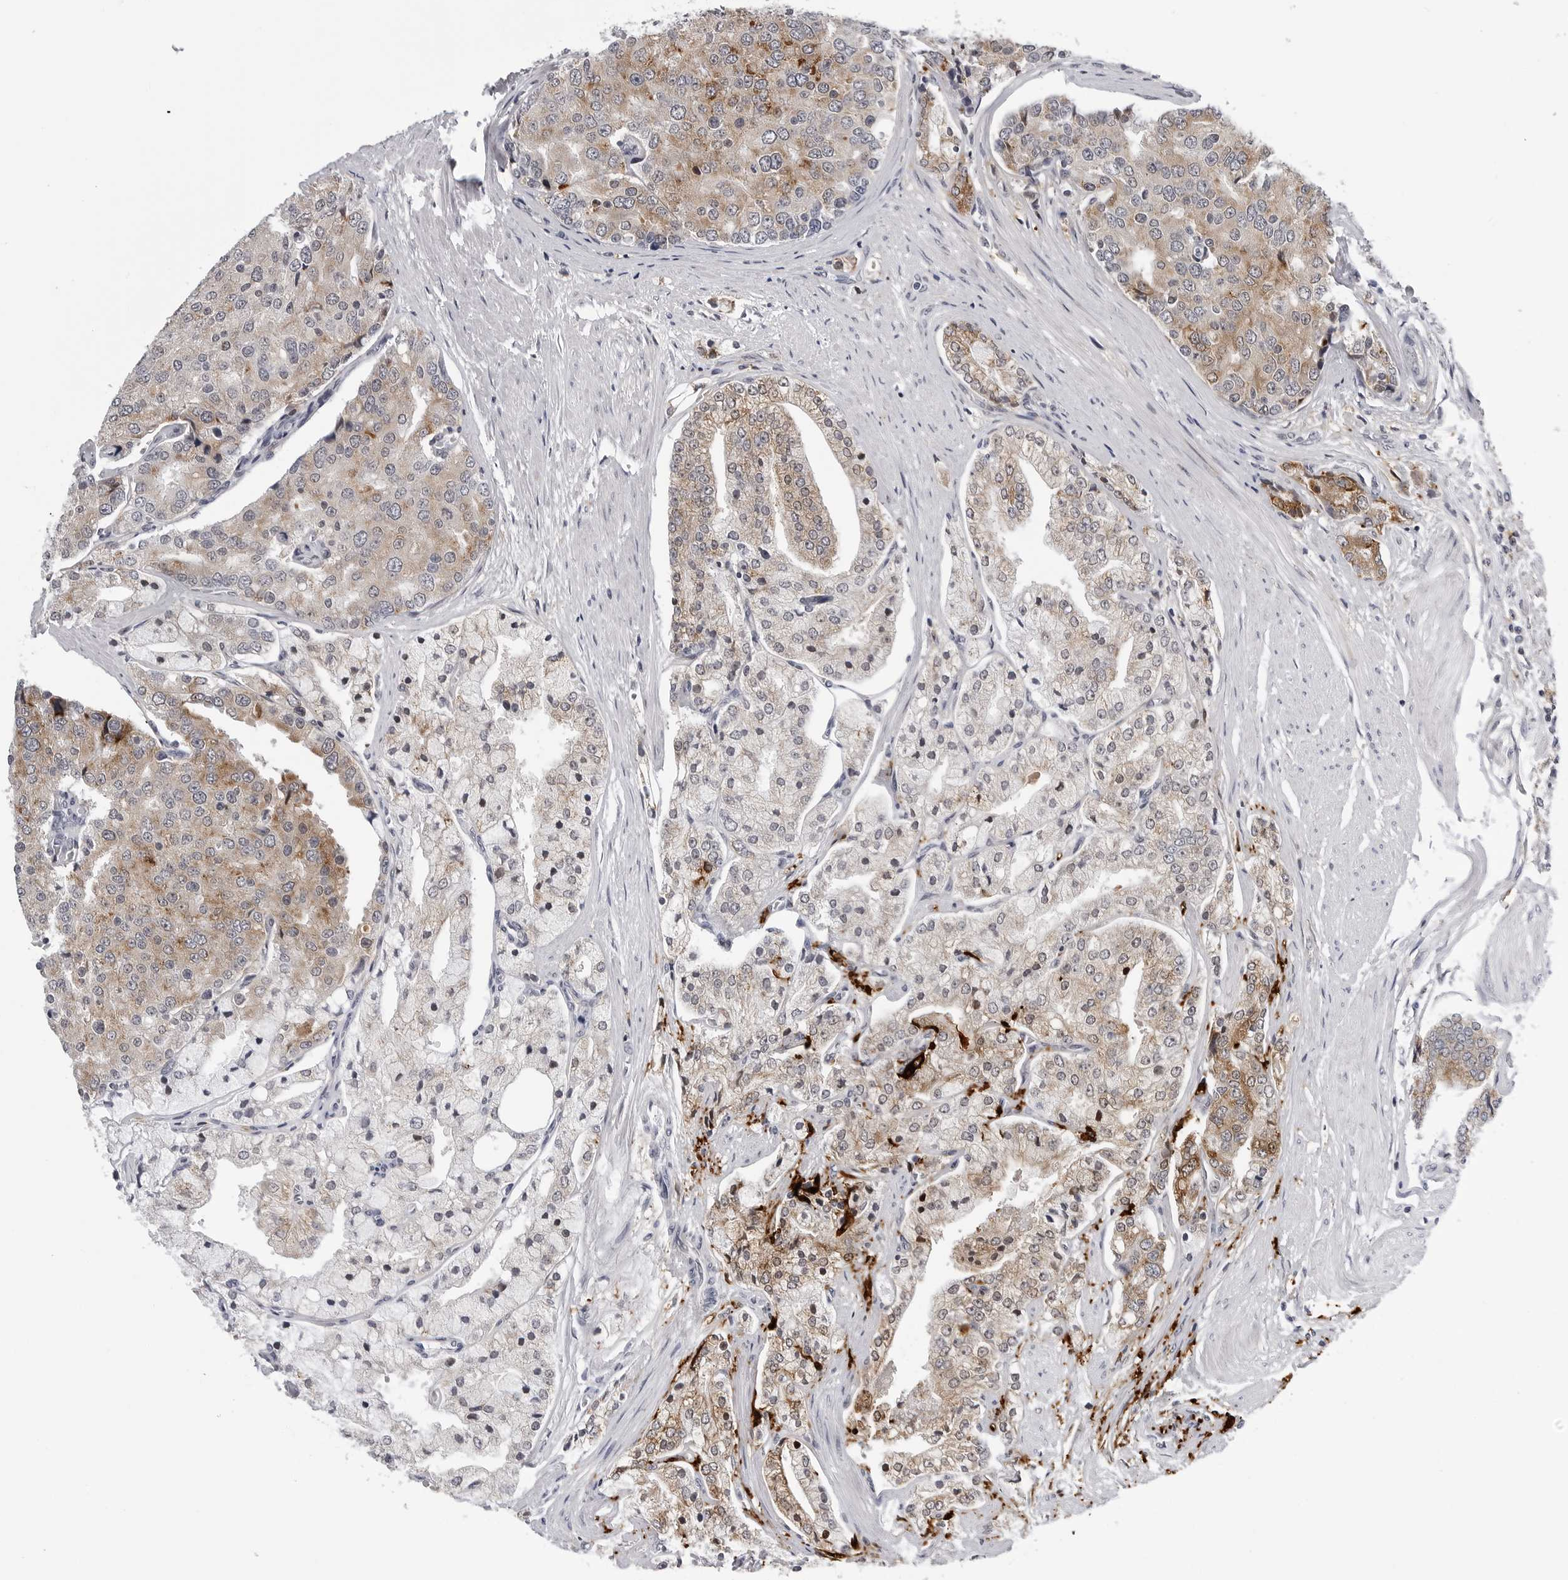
{"staining": {"intensity": "weak", "quantity": ">75%", "location": "cytoplasmic/membranous"}, "tissue": "prostate cancer", "cell_type": "Tumor cells", "image_type": "cancer", "snomed": [{"axis": "morphology", "description": "Adenocarcinoma, High grade"}, {"axis": "topography", "description": "Prostate"}], "caption": "A micrograph of prostate cancer stained for a protein exhibits weak cytoplasmic/membranous brown staining in tumor cells.", "gene": "CDK20", "patient": {"sex": "male", "age": 50}}